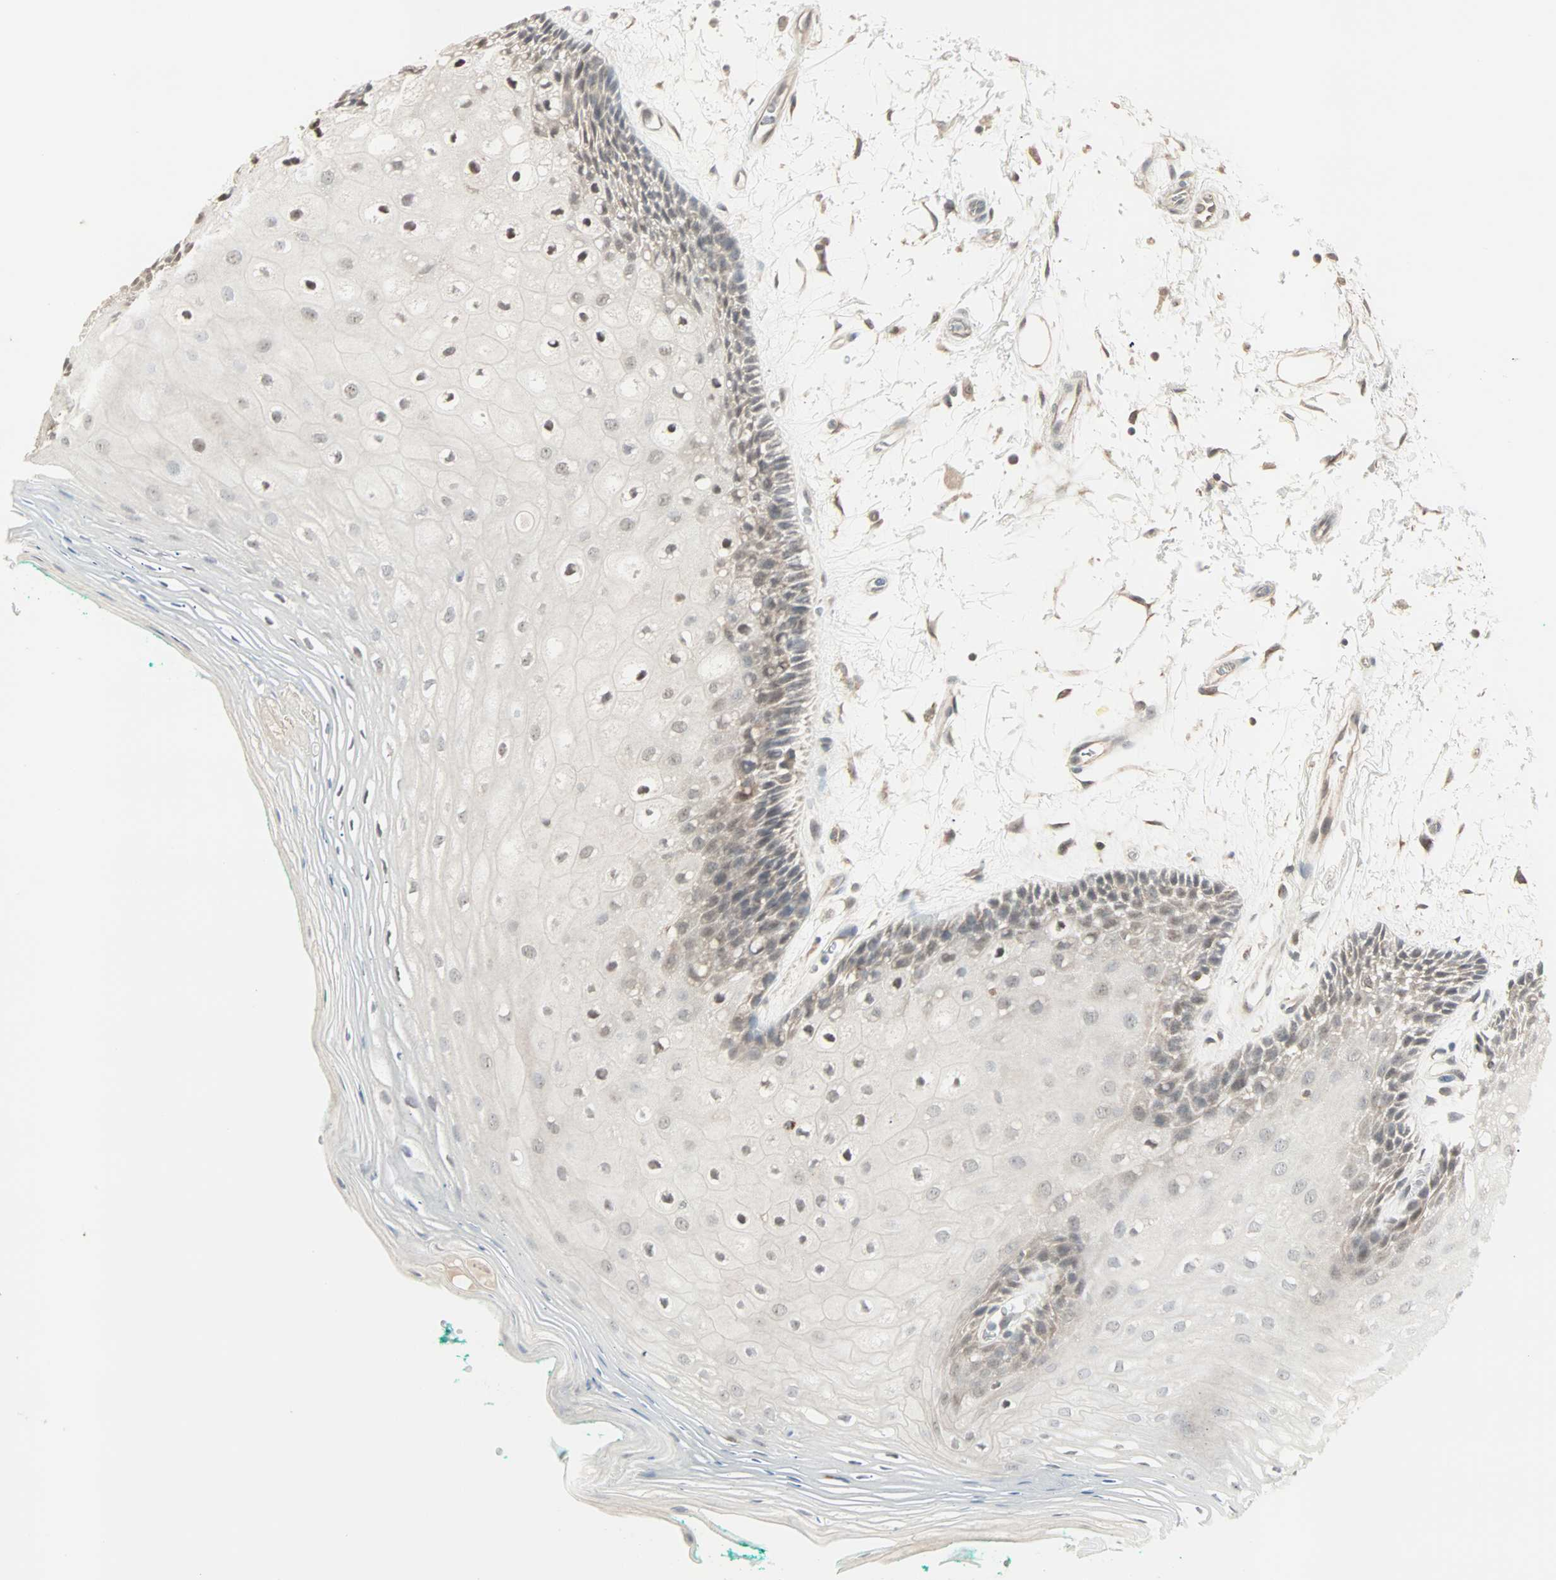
{"staining": {"intensity": "weak", "quantity": "25%-75%", "location": "cytoplasmic/membranous"}, "tissue": "oral mucosa", "cell_type": "Squamous epithelial cells", "image_type": "normal", "snomed": [{"axis": "morphology", "description": "Normal tissue, NOS"}, {"axis": "topography", "description": "Skeletal muscle"}, {"axis": "topography", "description": "Oral tissue"}, {"axis": "topography", "description": "Peripheral nerve tissue"}], "caption": "Brown immunohistochemical staining in normal human oral mucosa exhibits weak cytoplasmic/membranous expression in approximately 25%-75% of squamous epithelial cells. Nuclei are stained in blue.", "gene": "KDM4A", "patient": {"sex": "female", "age": 84}}